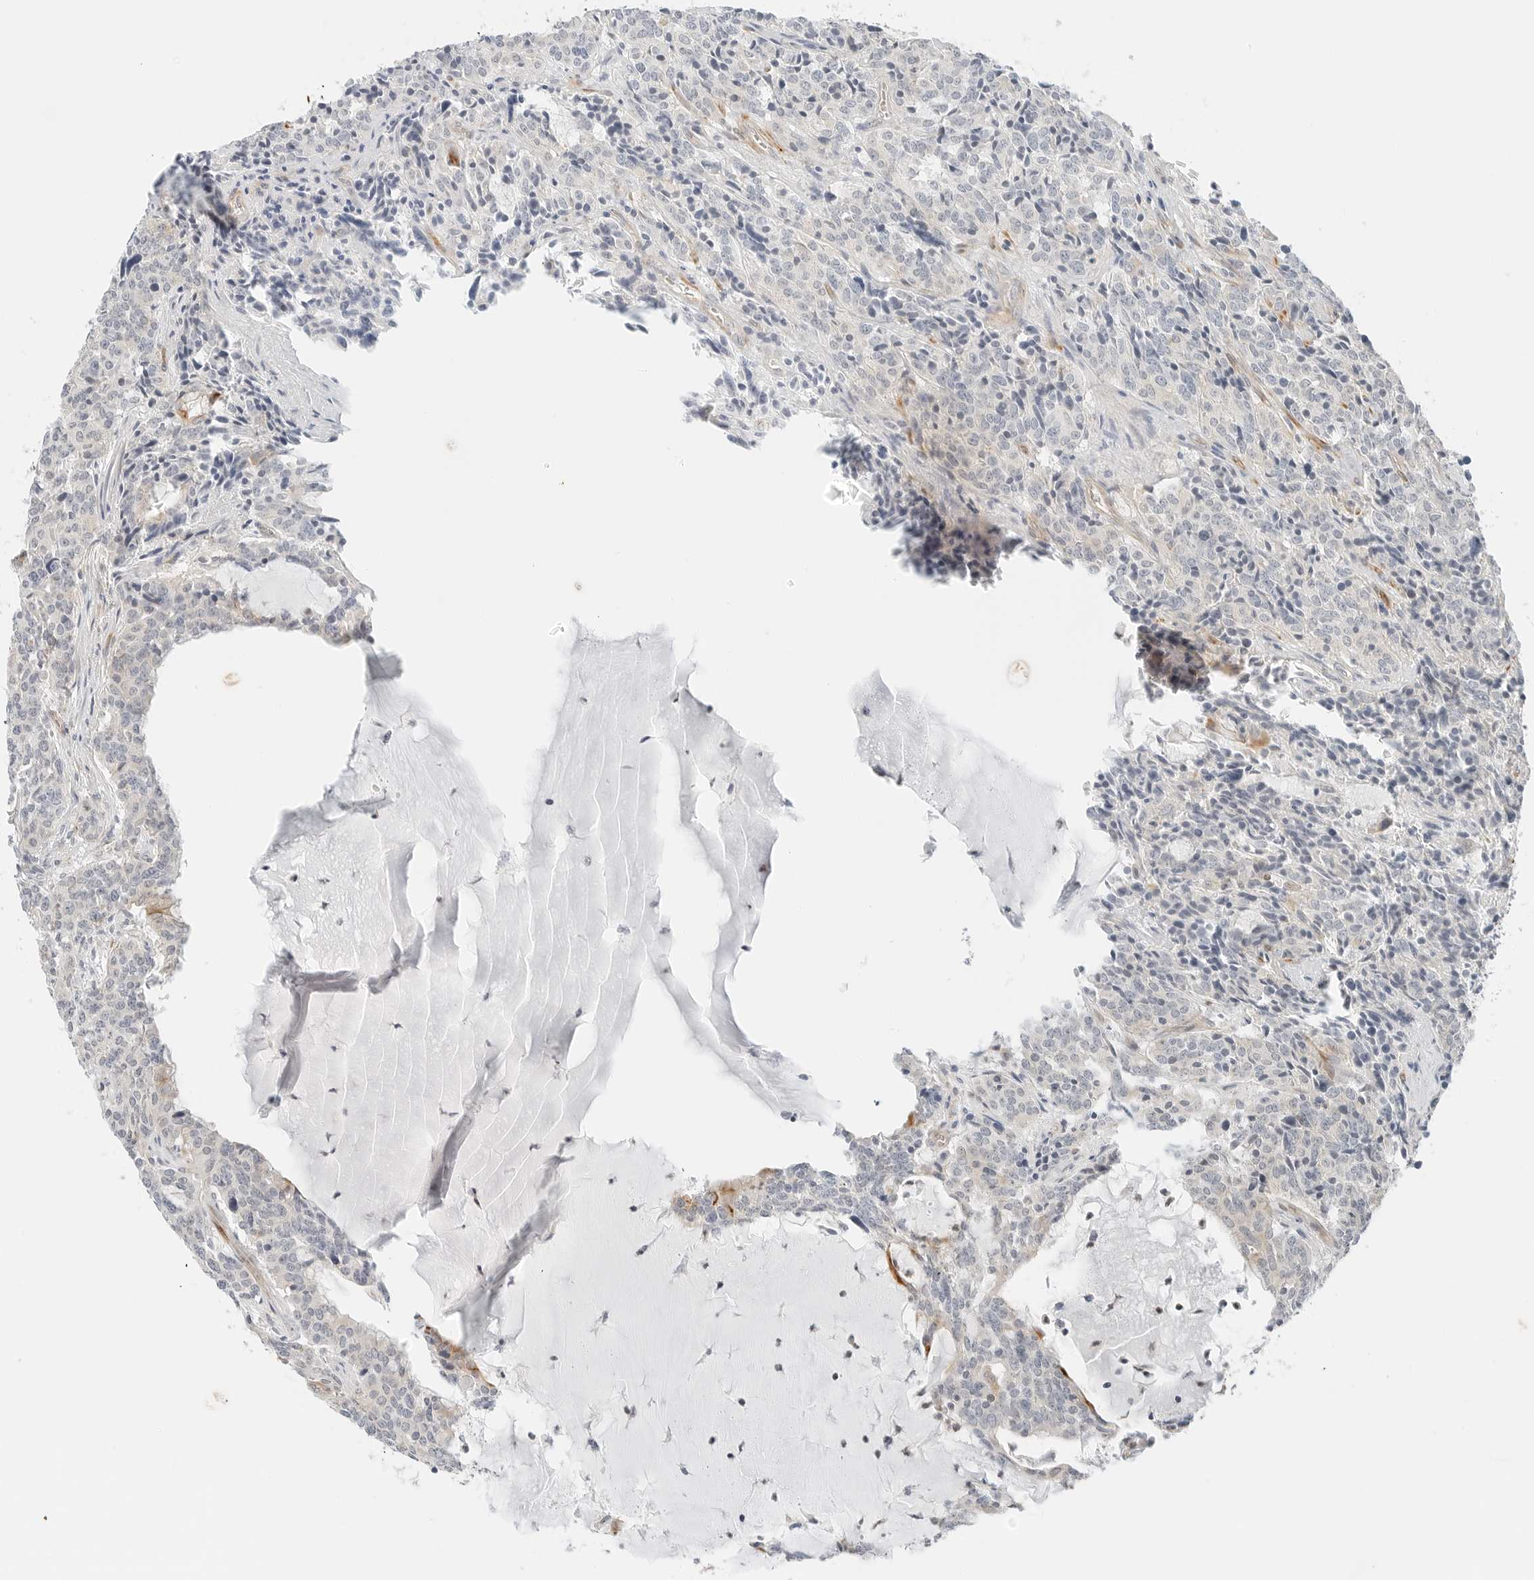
{"staining": {"intensity": "negative", "quantity": "none", "location": "none"}, "tissue": "carcinoid", "cell_type": "Tumor cells", "image_type": "cancer", "snomed": [{"axis": "morphology", "description": "Carcinoid, malignant, NOS"}, {"axis": "topography", "description": "Lung"}], "caption": "Tumor cells are negative for brown protein staining in carcinoid. The staining was performed using DAB to visualize the protein expression in brown, while the nuclei were stained in blue with hematoxylin (Magnification: 20x).", "gene": "IQCC", "patient": {"sex": "female", "age": 46}}